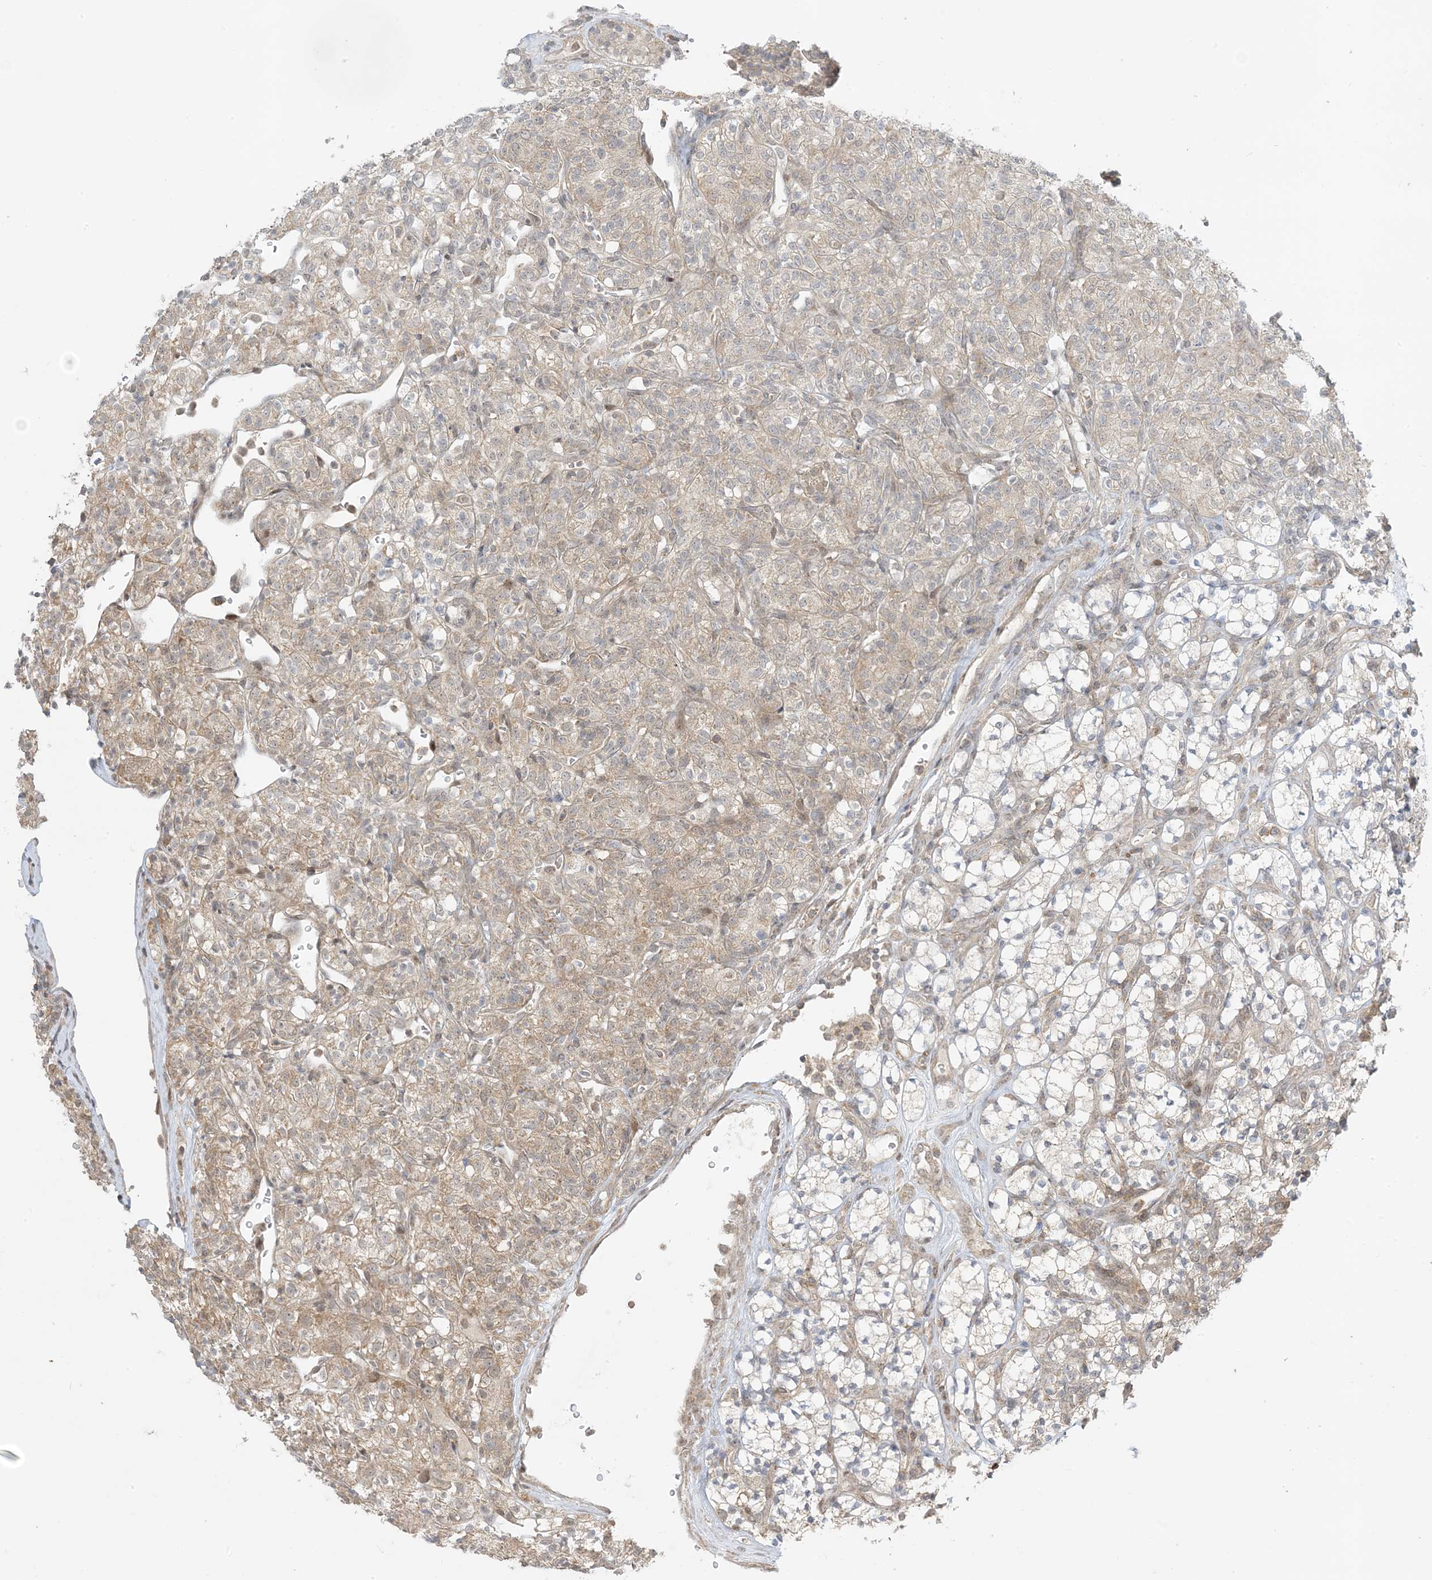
{"staining": {"intensity": "moderate", "quantity": "<25%", "location": "cytoplasmic/membranous"}, "tissue": "renal cancer", "cell_type": "Tumor cells", "image_type": "cancer", "snomed": [{"axis": "morphology", "description": "Adenocarcinoma, NOS"}, {"axis": "topography", "description": "Kidney"}], "caption": "Immunohistochemical staining of human renal cancer (adenocarcinoma) exhibits moderate cytoplasmic/membranous protein staining in about <25% of tumor cells. (Stains: DAB (3,3'-diaminobenzidine) in brown, nuclei in blue, Microscopy: brightfield microscopy at high magnification).", "gene": "PHLDB2", "patient": {"sex": "male", "age": 77}}